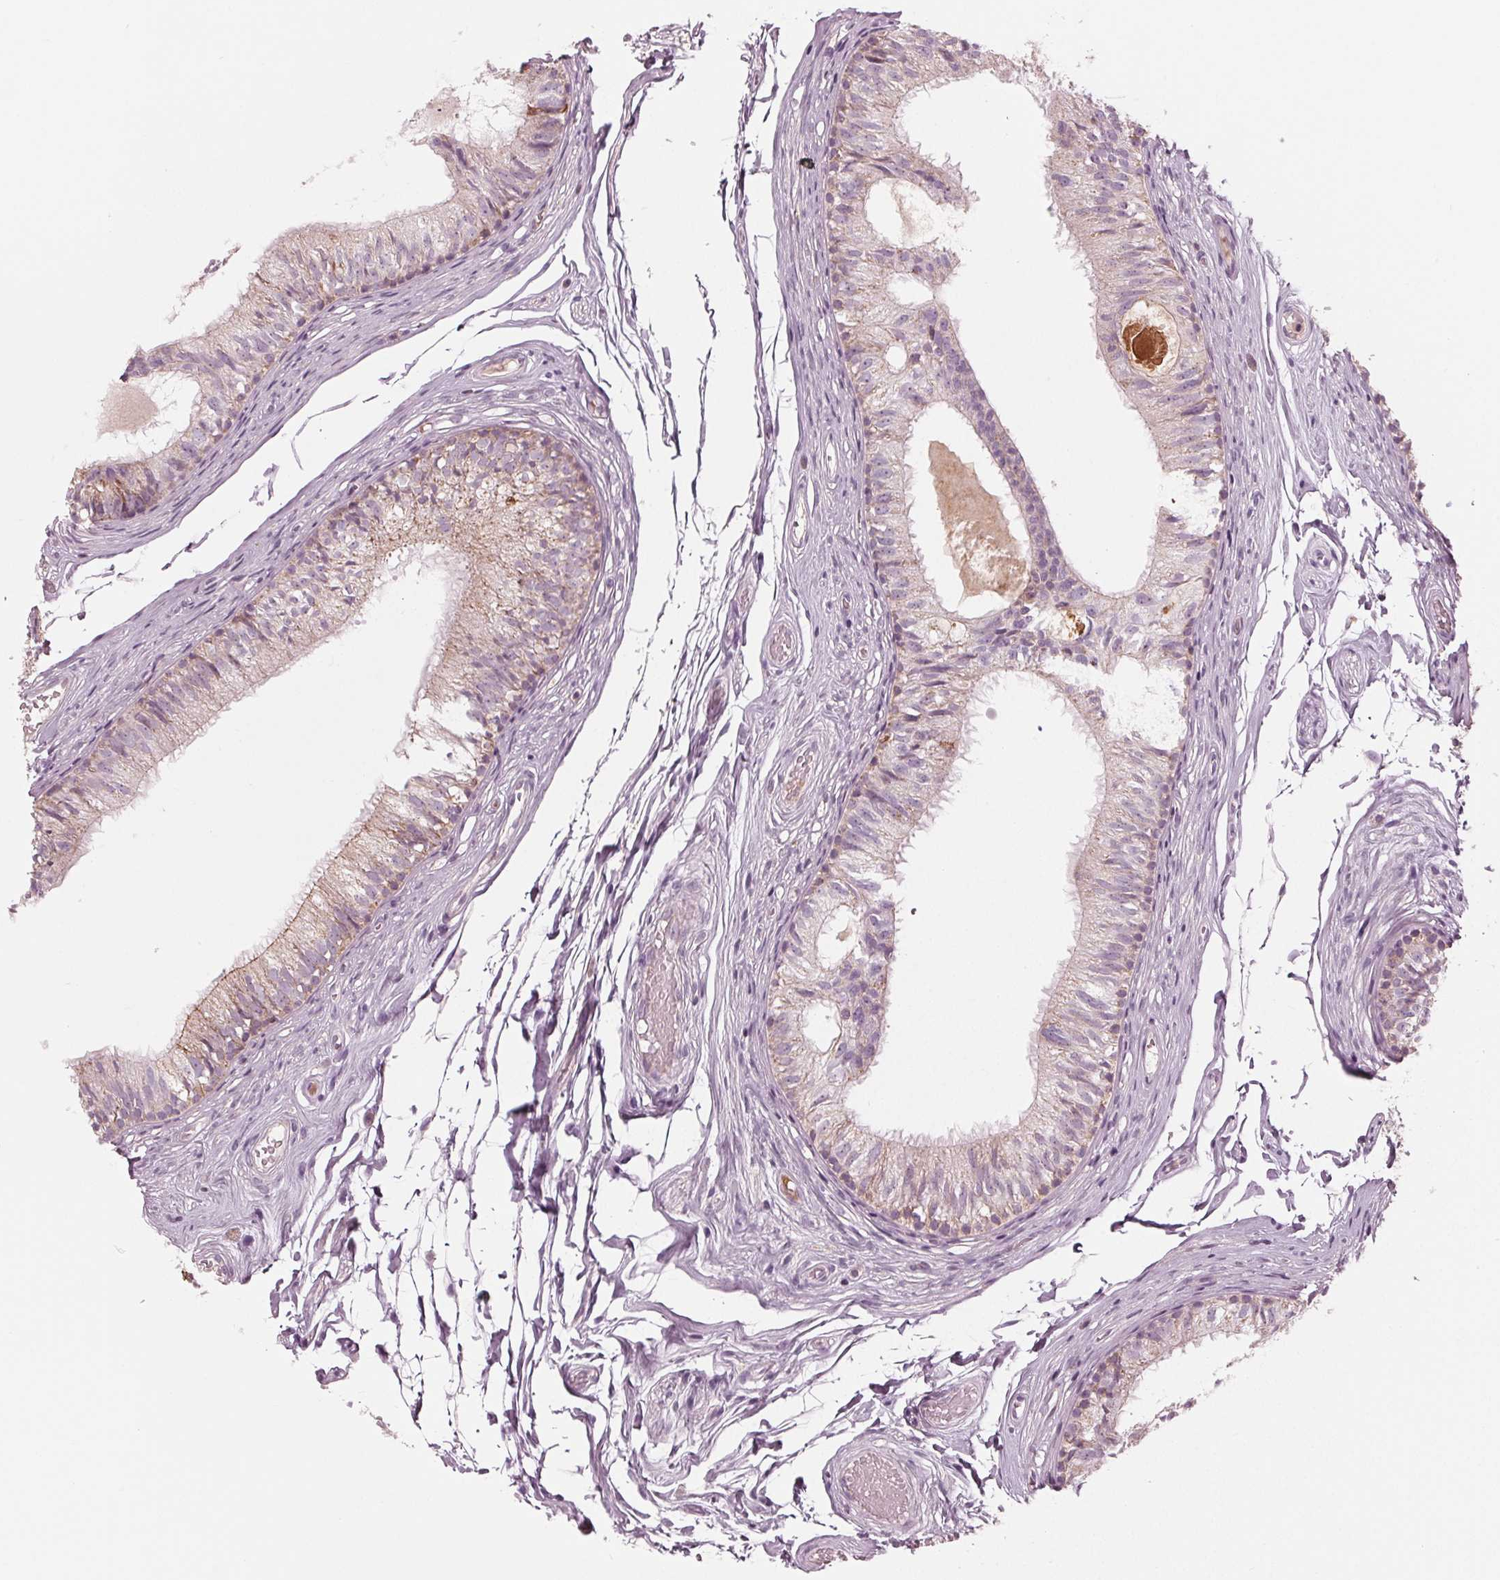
{"staining": {"intensity": "moderate", "quantity": "<25%", "location": "cytoplasmic/membranous"}, "tissue": "epididymis", "cell_type": "Glandular cells", "image_type": "normal", "snomed": [{"axis": "morphology", "description": "Normal tissue, NOS"}, {"axis": "topography", "description": "Epididymis"}], "caption": "Brown immunohistochemical staining in unremarkable human epididymis shows moderate cytoplasmic/membranous positivity in approximately <25% of glandular cells.", "gene": "CLN6", "patient": {"sex": "male", "age": 29}}